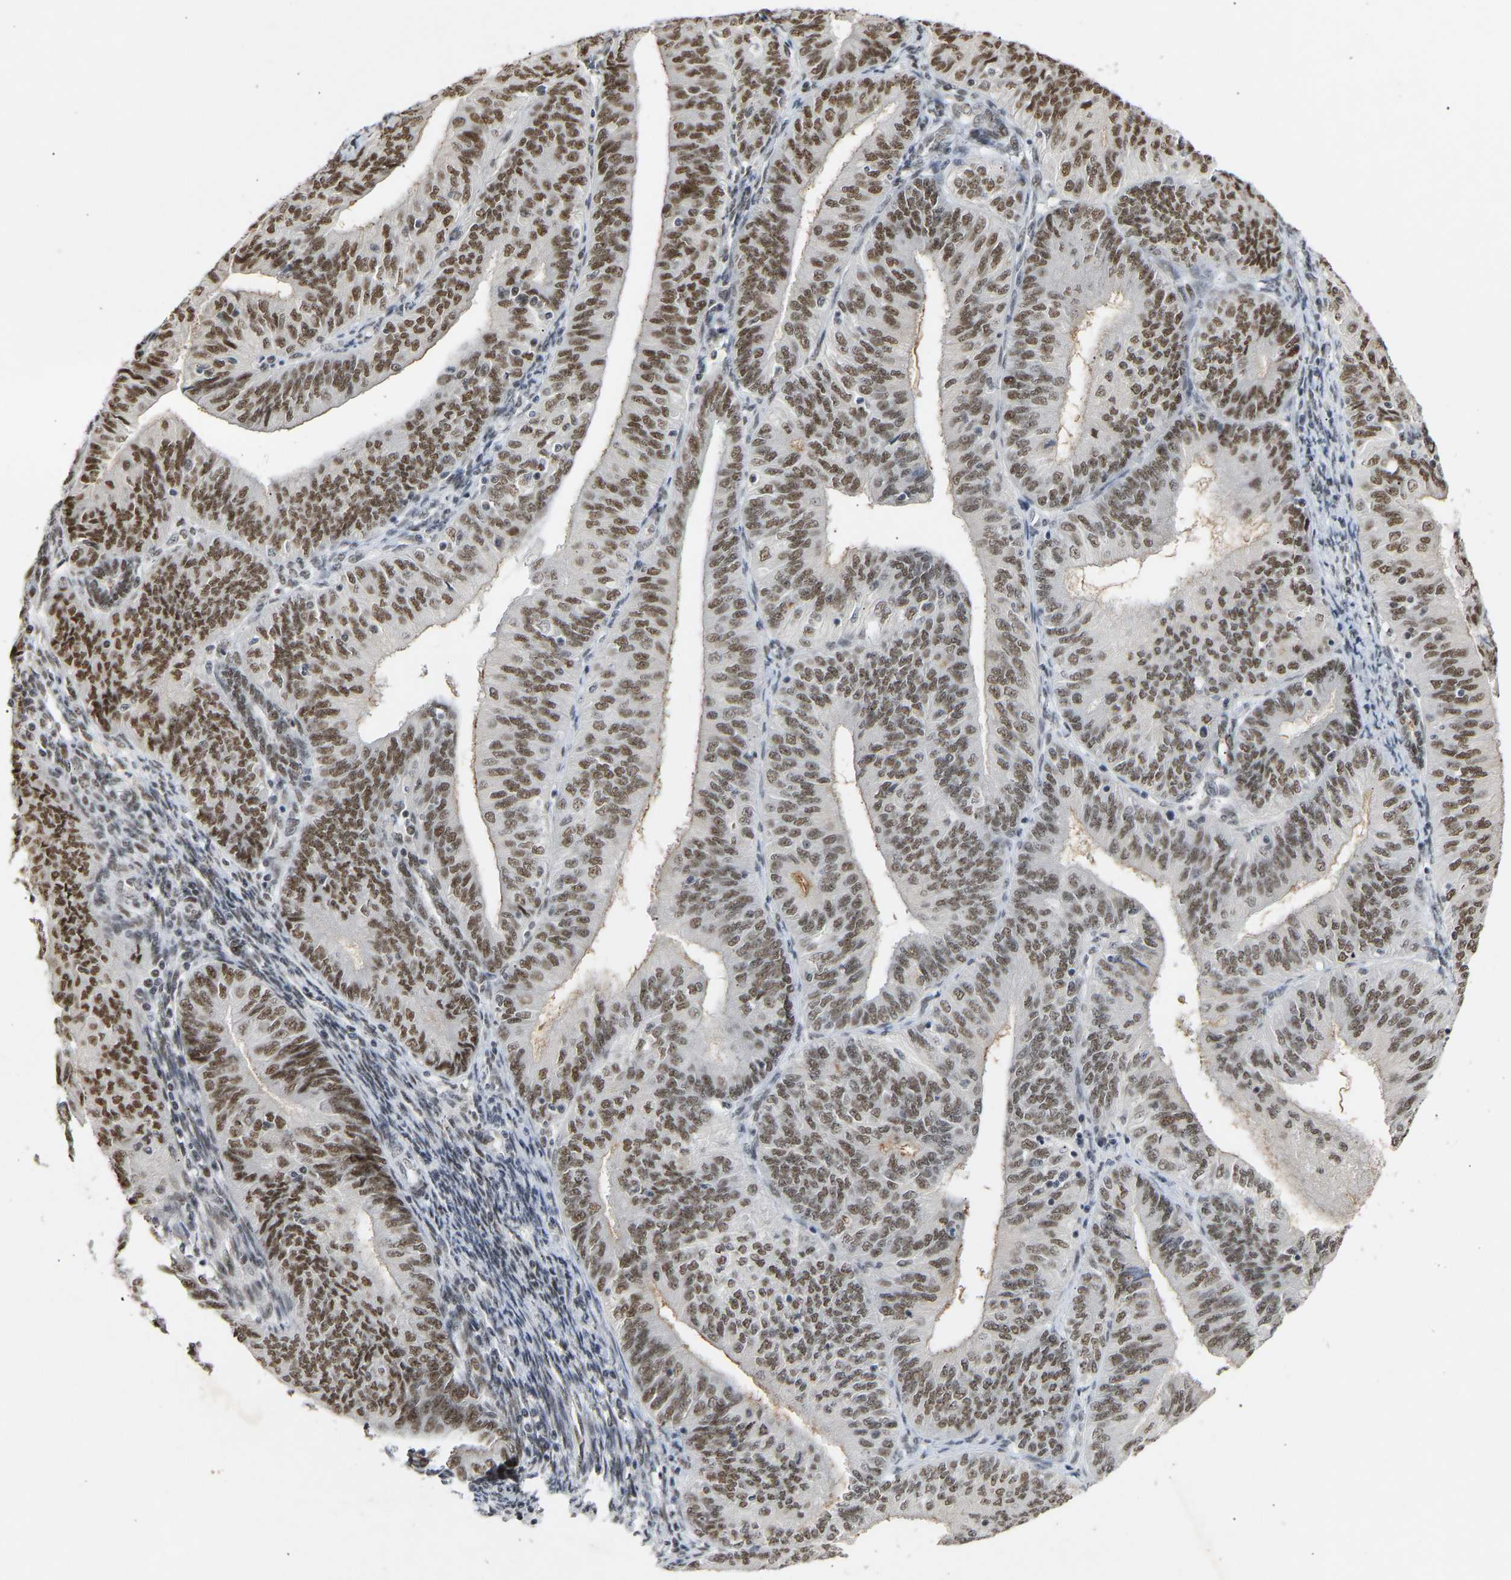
{"staining": {"intensity": "strong", "quantity": ">75%", "location": "nuclear"}, "tissue": "endometrial cancer", "cell_type": "Tumor cells", "image_type": "cancer", "snomed": [{"axis": "morphology", "description": "Adenocarcinoma, NOS"}, {"axis": "topography", "description": "Endometrium"}], "caption": "Endometrial cancer was stained to show a protein in brown. There is high levels of strong nuclear staining in approximately >75% of tumor cells.", "gene": "NELFB", "patient": {"sex": "female", "age": 58}}